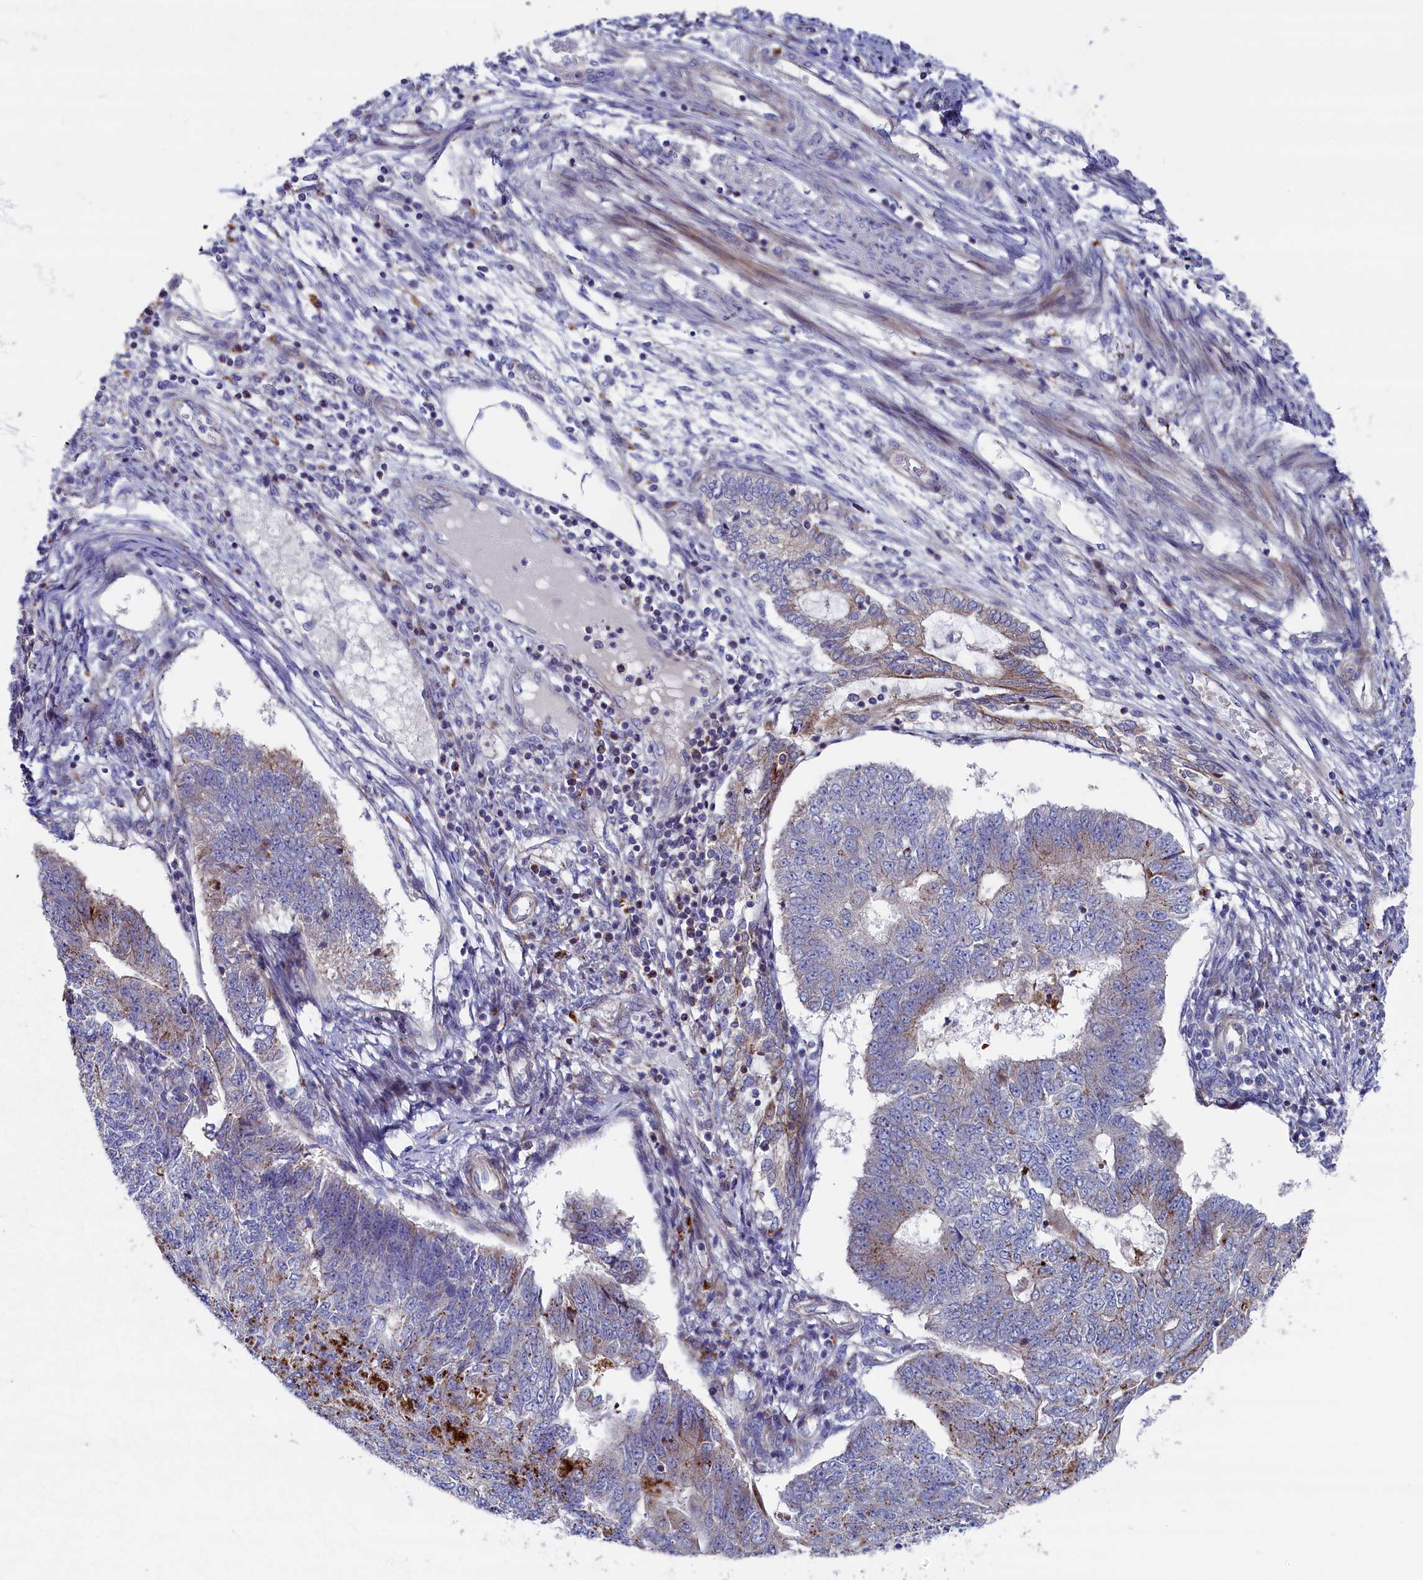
{"staining": {"intensity": "moderate", "quantity": "<25%", "location": "cytoplasmic/membranous"}, "tissue": "endometrial cancer", "cell_type": "Tumor cells", "image_type": "cancer", "snomed": [{"axis": "morphology", "description": "Adenocarcinoma, NOS"}, {"axis": "topography", "description": "Endometrium"}], "caption": "The histopathology image demonstrates a brown stain indicating the presence of a protein in the cytoplasmic/membranous of tumor cells in endometrial adenocarcinoma. The staining is performed using DAB brown chromogen to label protein expression. The nuclei are counter-stained blue using hematoxylin.", "gene": "NUDT7", "patient": {"sex": "female", "age": 32}}